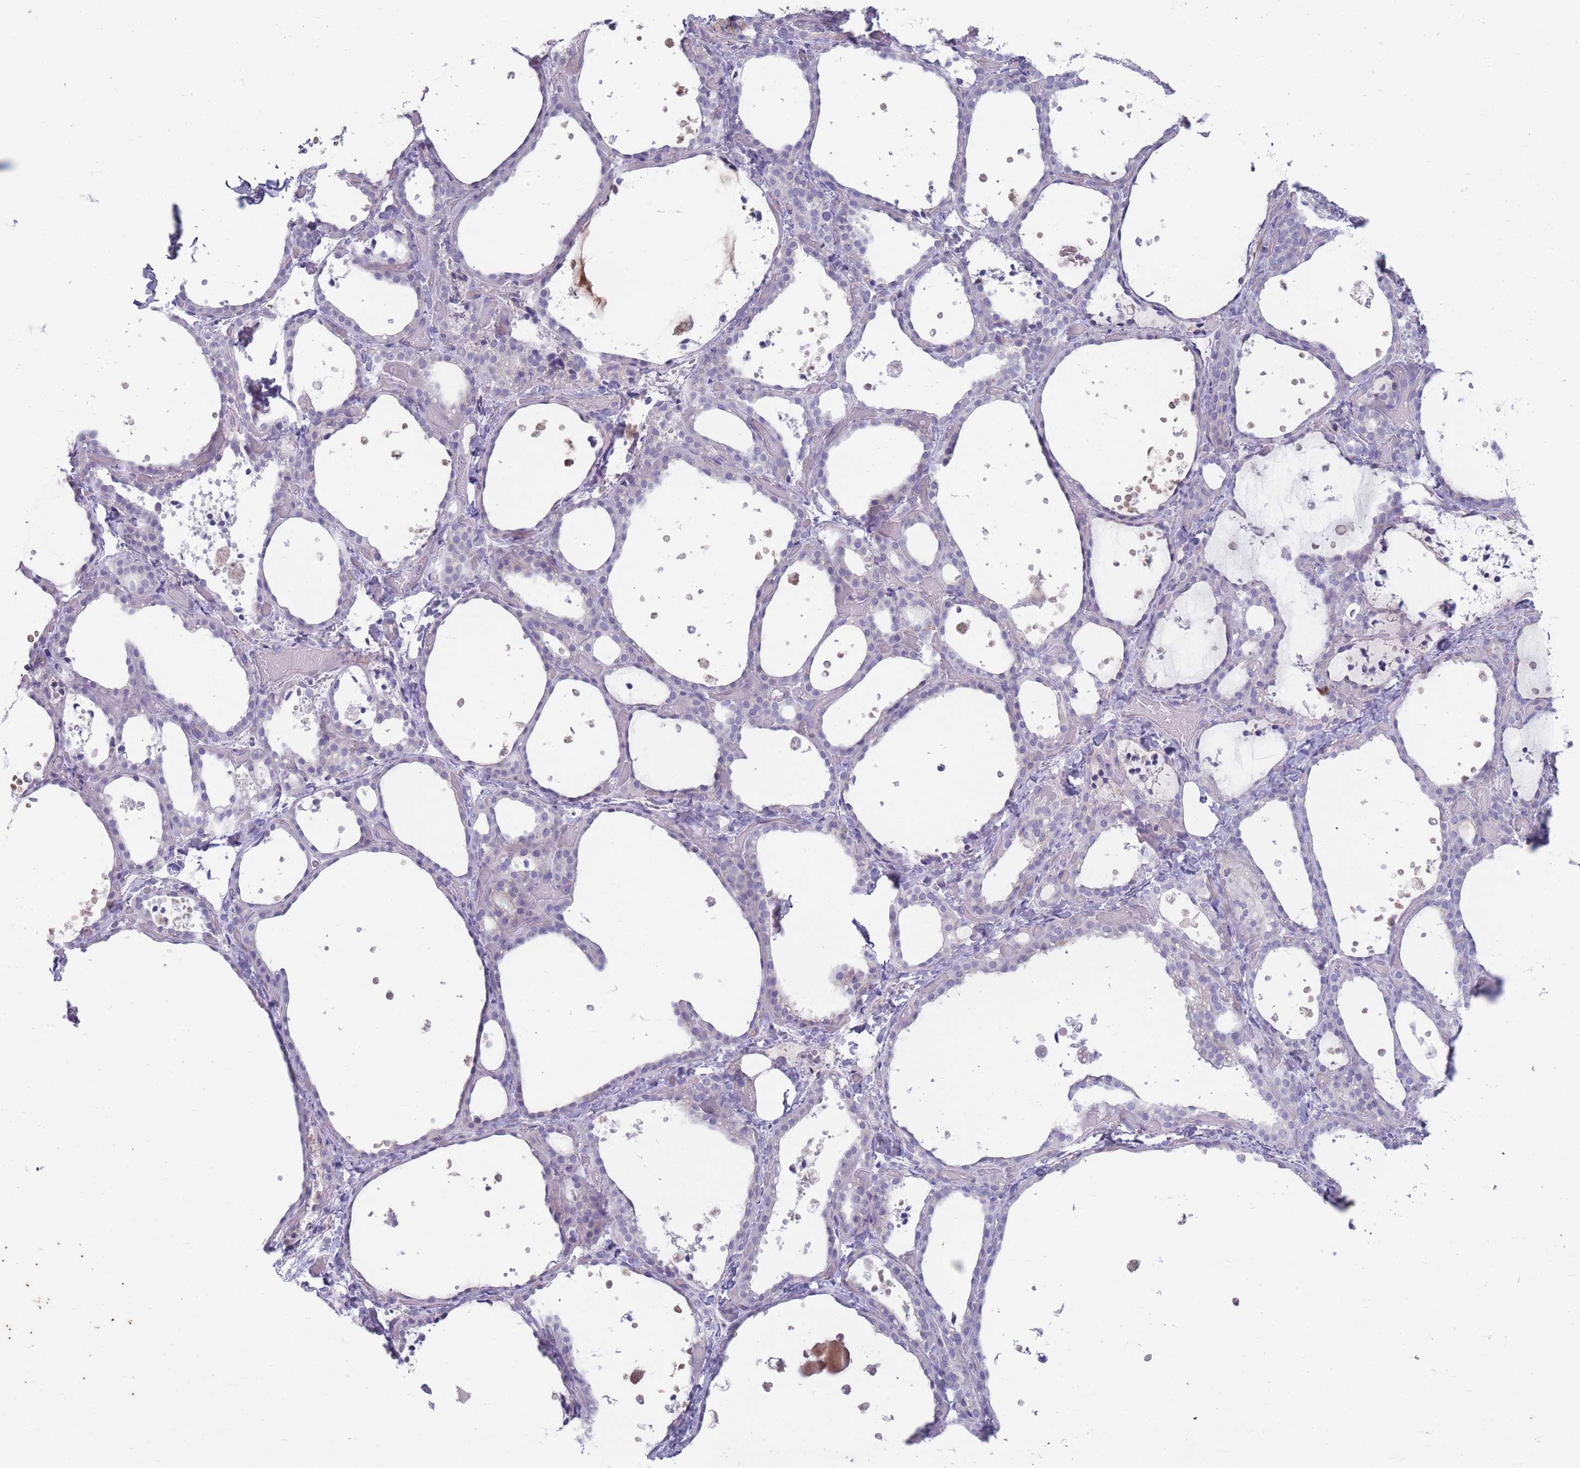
{"staining": {"intensity": "negative", "quantity": "none", "location": "none"}, "tissue": "thyroid gland", "cell_type": "Glandular cells", "image_type": "normal", "snomed": [{"axis": "morphology", "description": "Normal tissue, NOS"}, {"axis": "topography", "description": "Thyroid gland"}], "caption": "A histopathology image of thyroid gland stained for a protein demonstrates no brown staining in glandular cells.", "gene": "PAIP2B", "patient": {"sex": "female", "age": 44}}